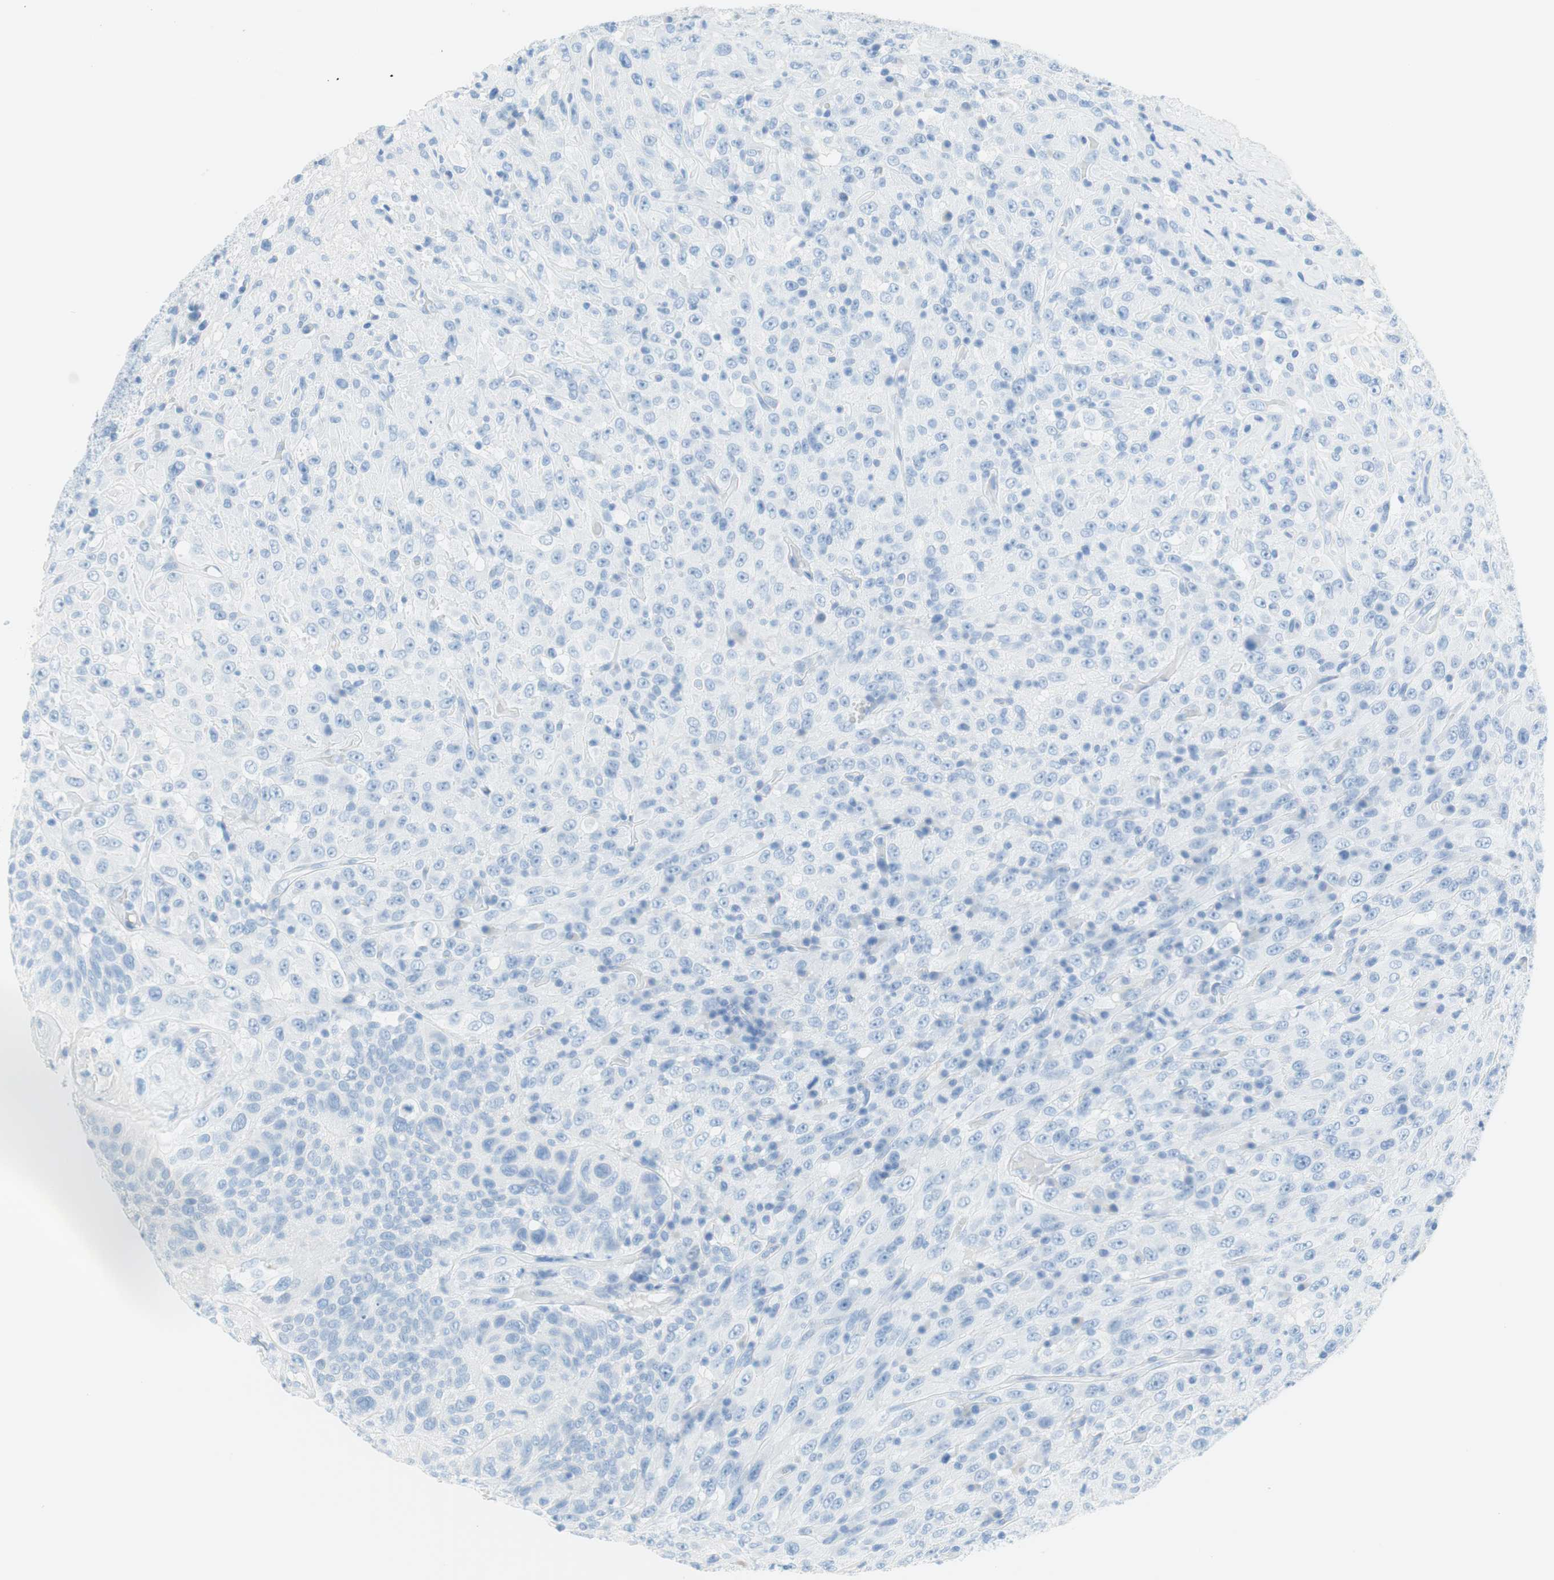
{"staining": {"intensity": "negative", "quantity": "none", "location": "none"}, "tissue": "urothelial cancer", "cell_type": "Tumor cells", "image_type": "cancer", "snomed": [{"axis": "morphology", "description": "Urothelial carcinoma, High grade"}, {"axis": "topography", "description": "Urinary bladder"}], "caption": "IHC micrograph of urothelial cancer stained for a protein (brown), which exhibits no positivity in tumor cells.", "gene": "MYH1", "patient": {"sex": "male", "age": 66}}